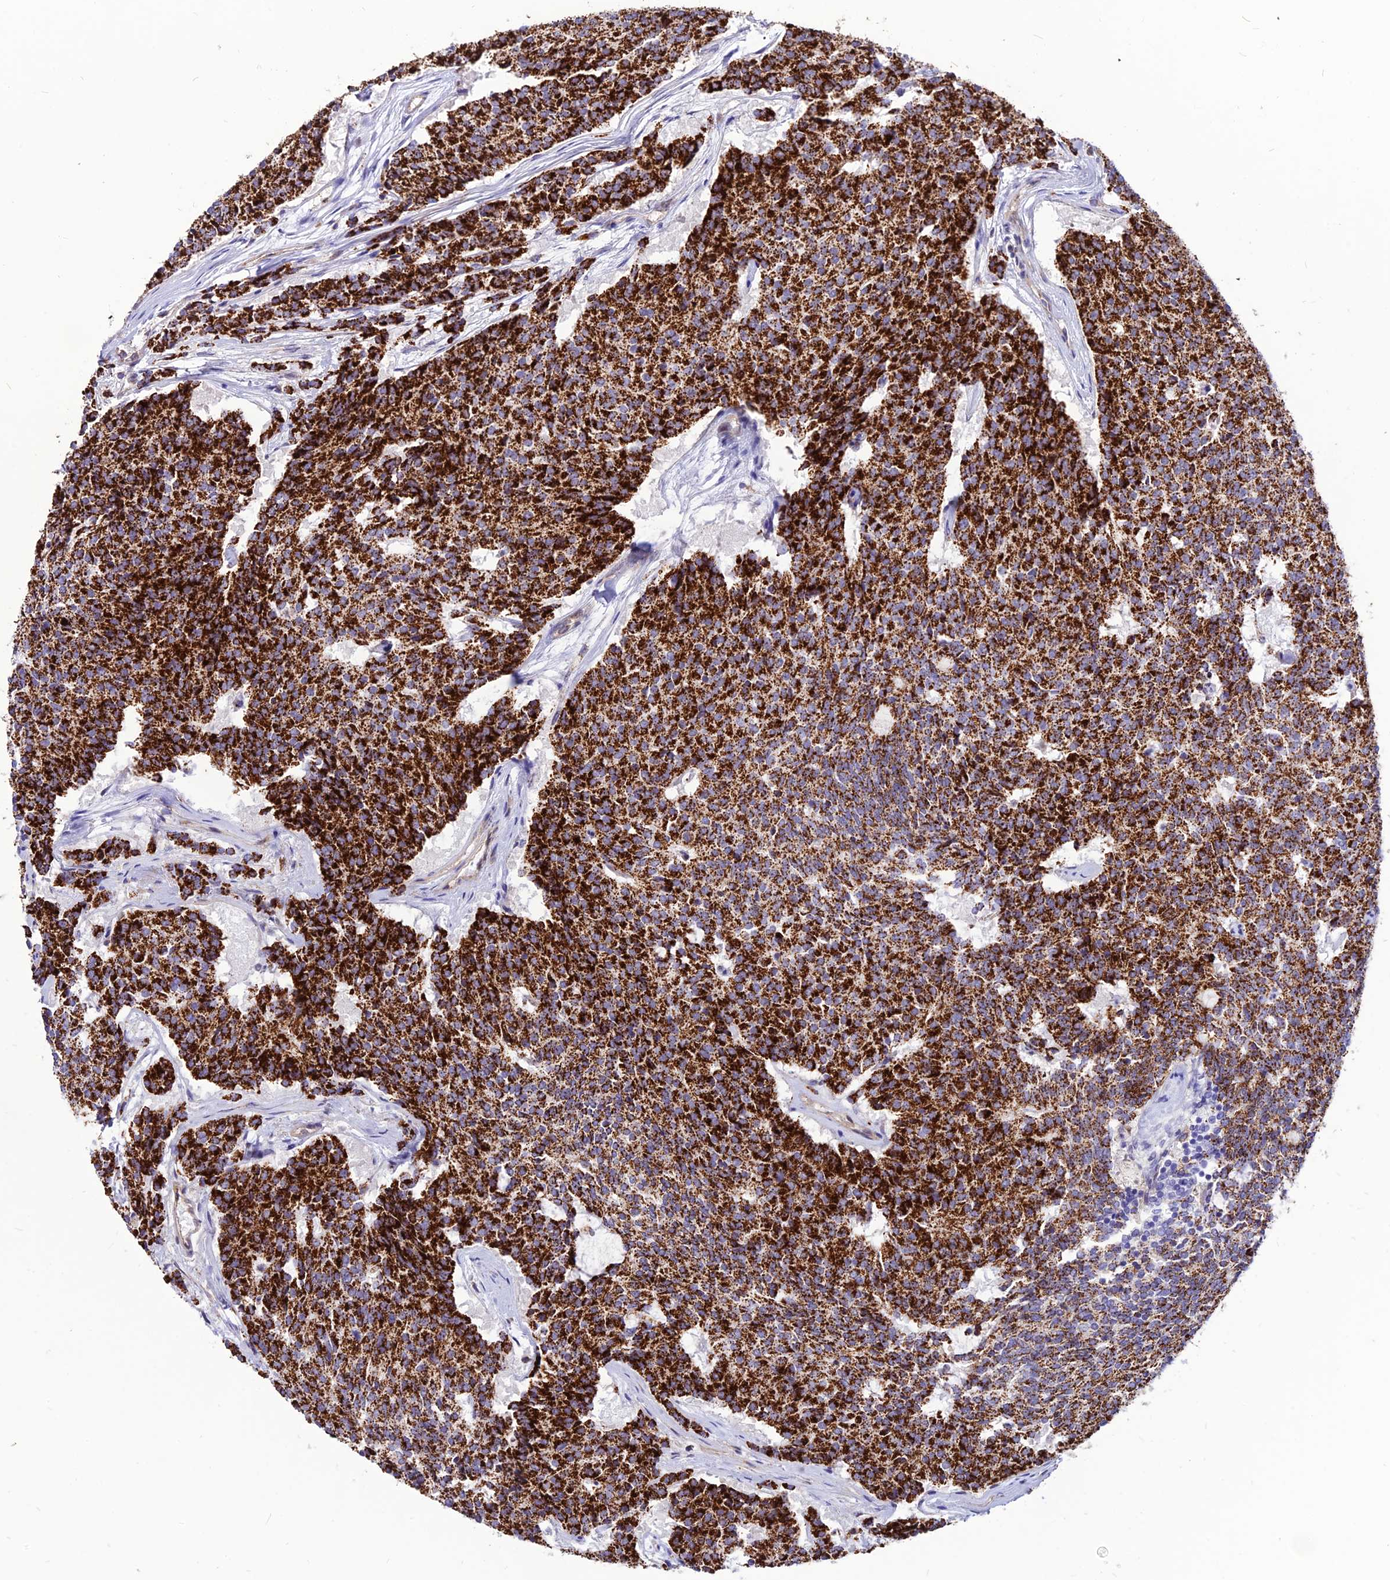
{"staining": {"intensity": "strong", "quantity": ">75%", "location": "cytoplasmic/membranous"}, "tissue": "carcinoid", "cell_type": "Tumor cells", "image_type": "cancer", "snomed": [{"axis": "morphology", "description": "Carcinoid, malignant, NOS"}, {"axis": "topography", "description": "Pancreas"}], "caption": "A brown stain highlights strong cytoplasmic/membranous positivity of a protein in carcinoid (malignant) tumor cells. (DAB IHC with brightfield microscopy, high magnification).", "gene": "ECI1", "patient": {"sex": "female", "age": 54}}